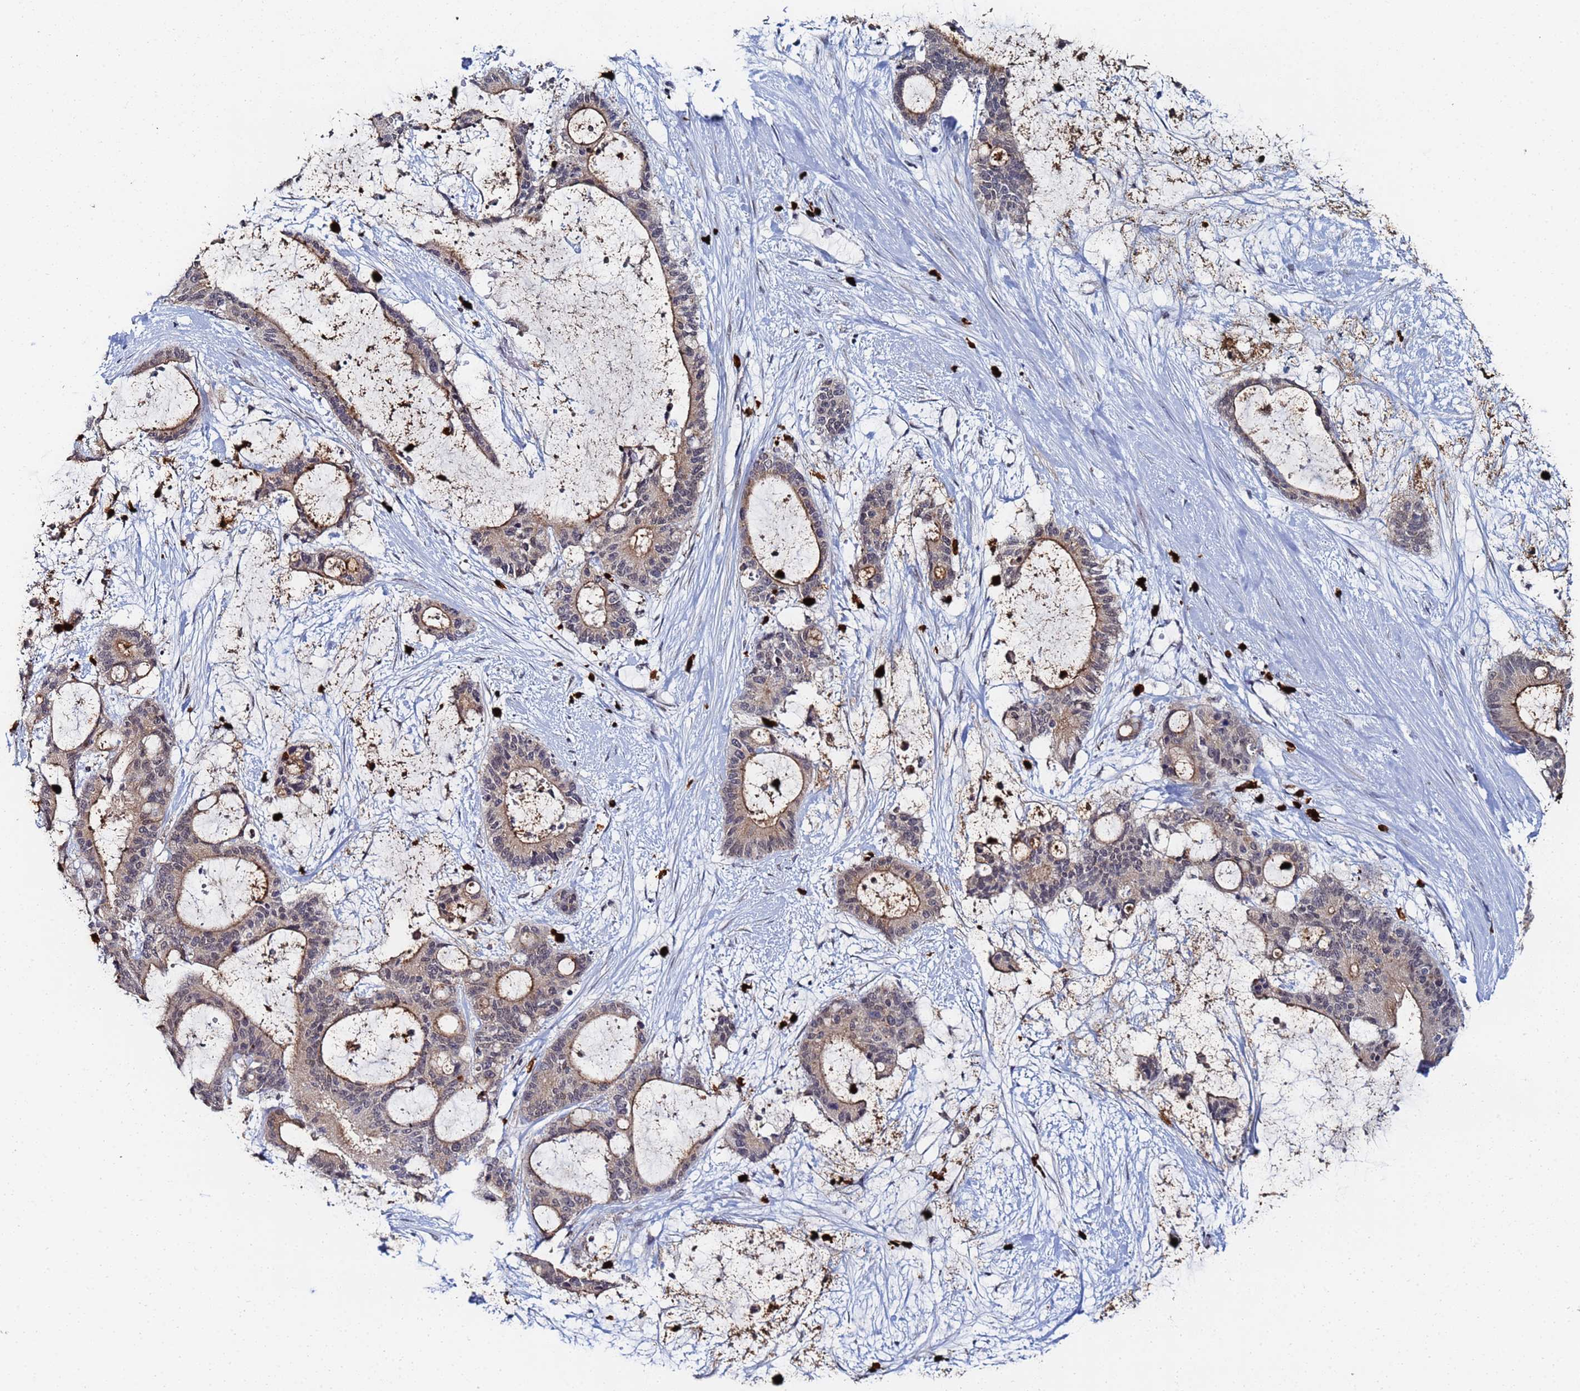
{"staining": {"intensity": "weak", "quantity": "25%-75%", "location": "cytoplasmic/membranous"}, "tissue": "liver cancer", "cell_type": "Tumor cells", "image_type": "cancer", "snomed": [{"axis": "morphology", "description": "Normal tissue, NOS"}, {"axis": "morphology", "description": "Cholangiocarcinoma"}, {"axis": "topography", "description": "Liver"}, {"axis": "topography", "description": "Peripheral nerve tissue"}], "caption": "Brown immunohistochemical staining in human liver cholangiocarcinoma shows weak cytoplasmic/membranous expression in approximately 25%-75% of tumor cells. The staining was performed using DAB (3,3'-diaminobenzidine), with brown indicating positive protein expression. Nuclei are stained blue with hematoxylin.", "gene": "MTCL1", "patient": {"sex": "female", "age": 73}}